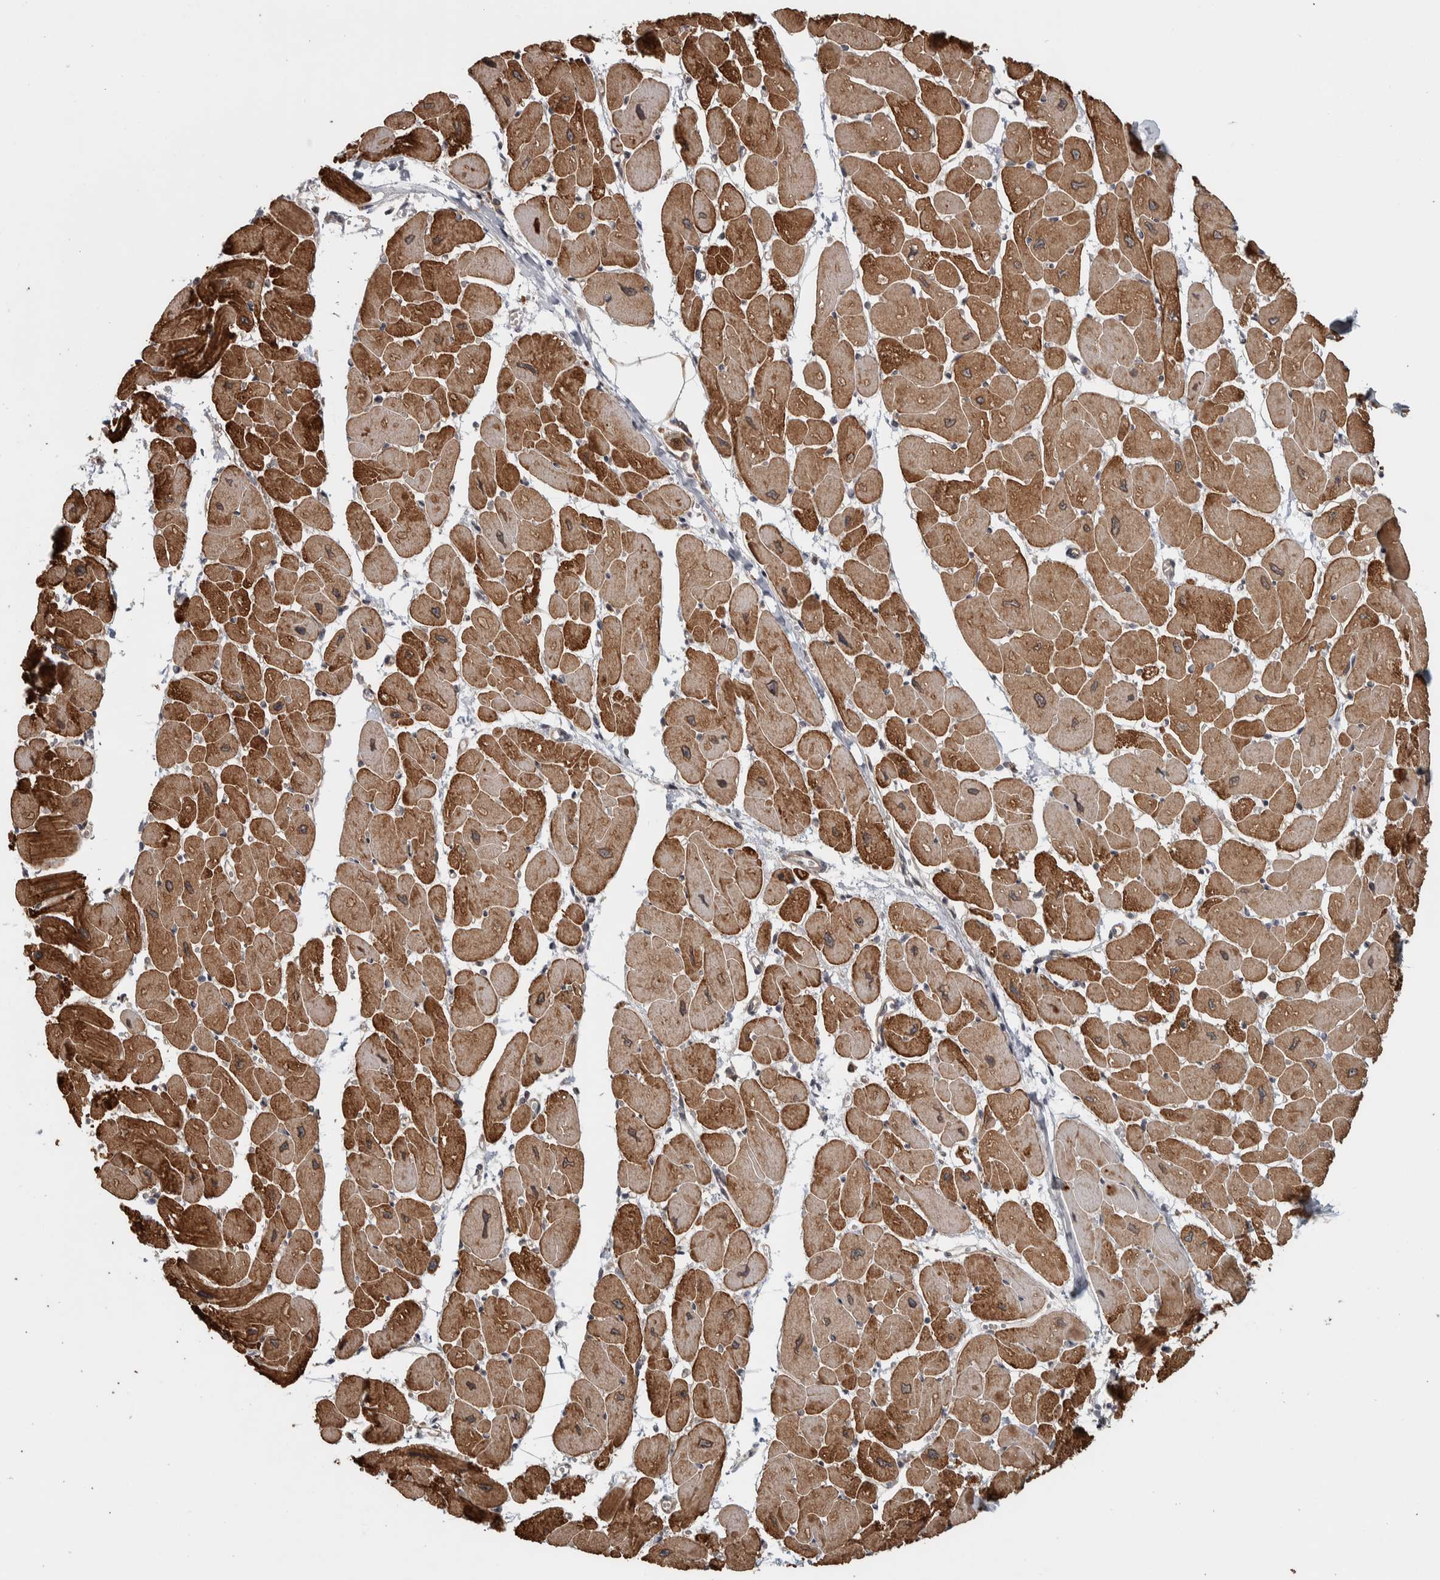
{"staining": {"intensity": "moderate", "quantity": ">75%", "location": "cytoplasmic/membranous"}, "tissue": "heart muscle", "cell_type": "Cardiomyocytes", "image_type": "normal", "snomed": [{"axis": "morphology", "description": "Normal tissue, NOS"}, {"axis": "topography", "description": "Heart"}], "caption": "A histopathology image of heart muscle stained for a protein reveals moderate cytoplasmic/membranous brown staining in cardiomyocytes. The protein of interest is stained brown, and the nuclei are stained in blue (DAB (3,3'-diaminobenzidine) IHC with brightfield microscopy, high magnification).", "gene": "RPS6KA4", "patient": {"sex": "female", "age": 54}}